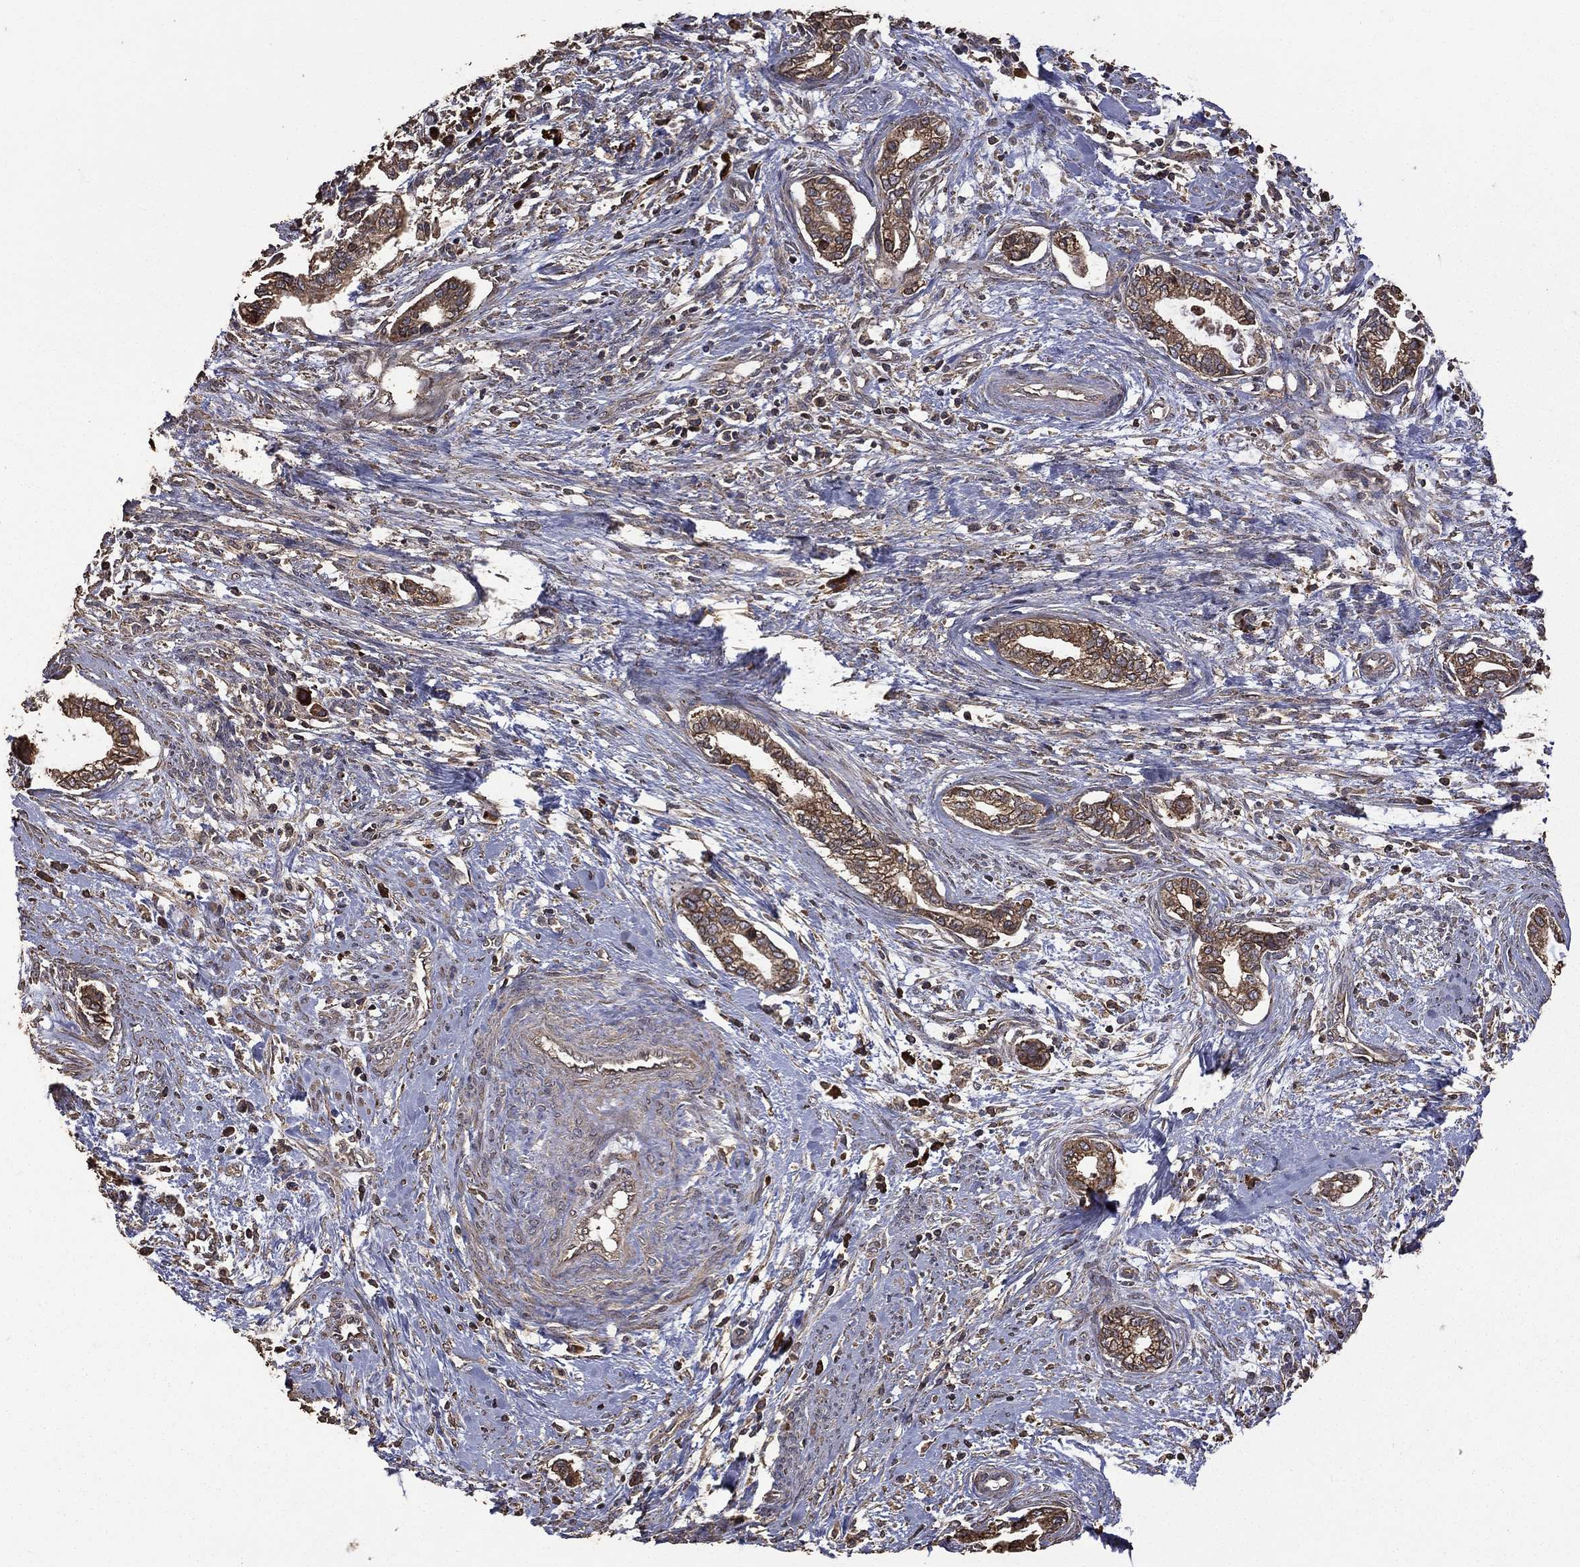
{"staining": {"intensity": "strong", "quantity": ">75%", "location": "cytoplasmic/membranous"}, "tissue": "cervical cancer", "cell_type": "Tumor cells", "image_type": "cancer", "snomed": [{"axis": "morphology", "description": "Adenocarcinoma, NOS"}, {"axis": "topography", "description": "Cervix"}], "caption": "A high-resolution micrograph shows immunohistochemistry staining of cervical cancer, which demonstrates strong cytoplasmic/membranous staining in approximately >75% of tumor cells.", "gene": "METTL27", "patient": {"sex": "female", "age": 62}}